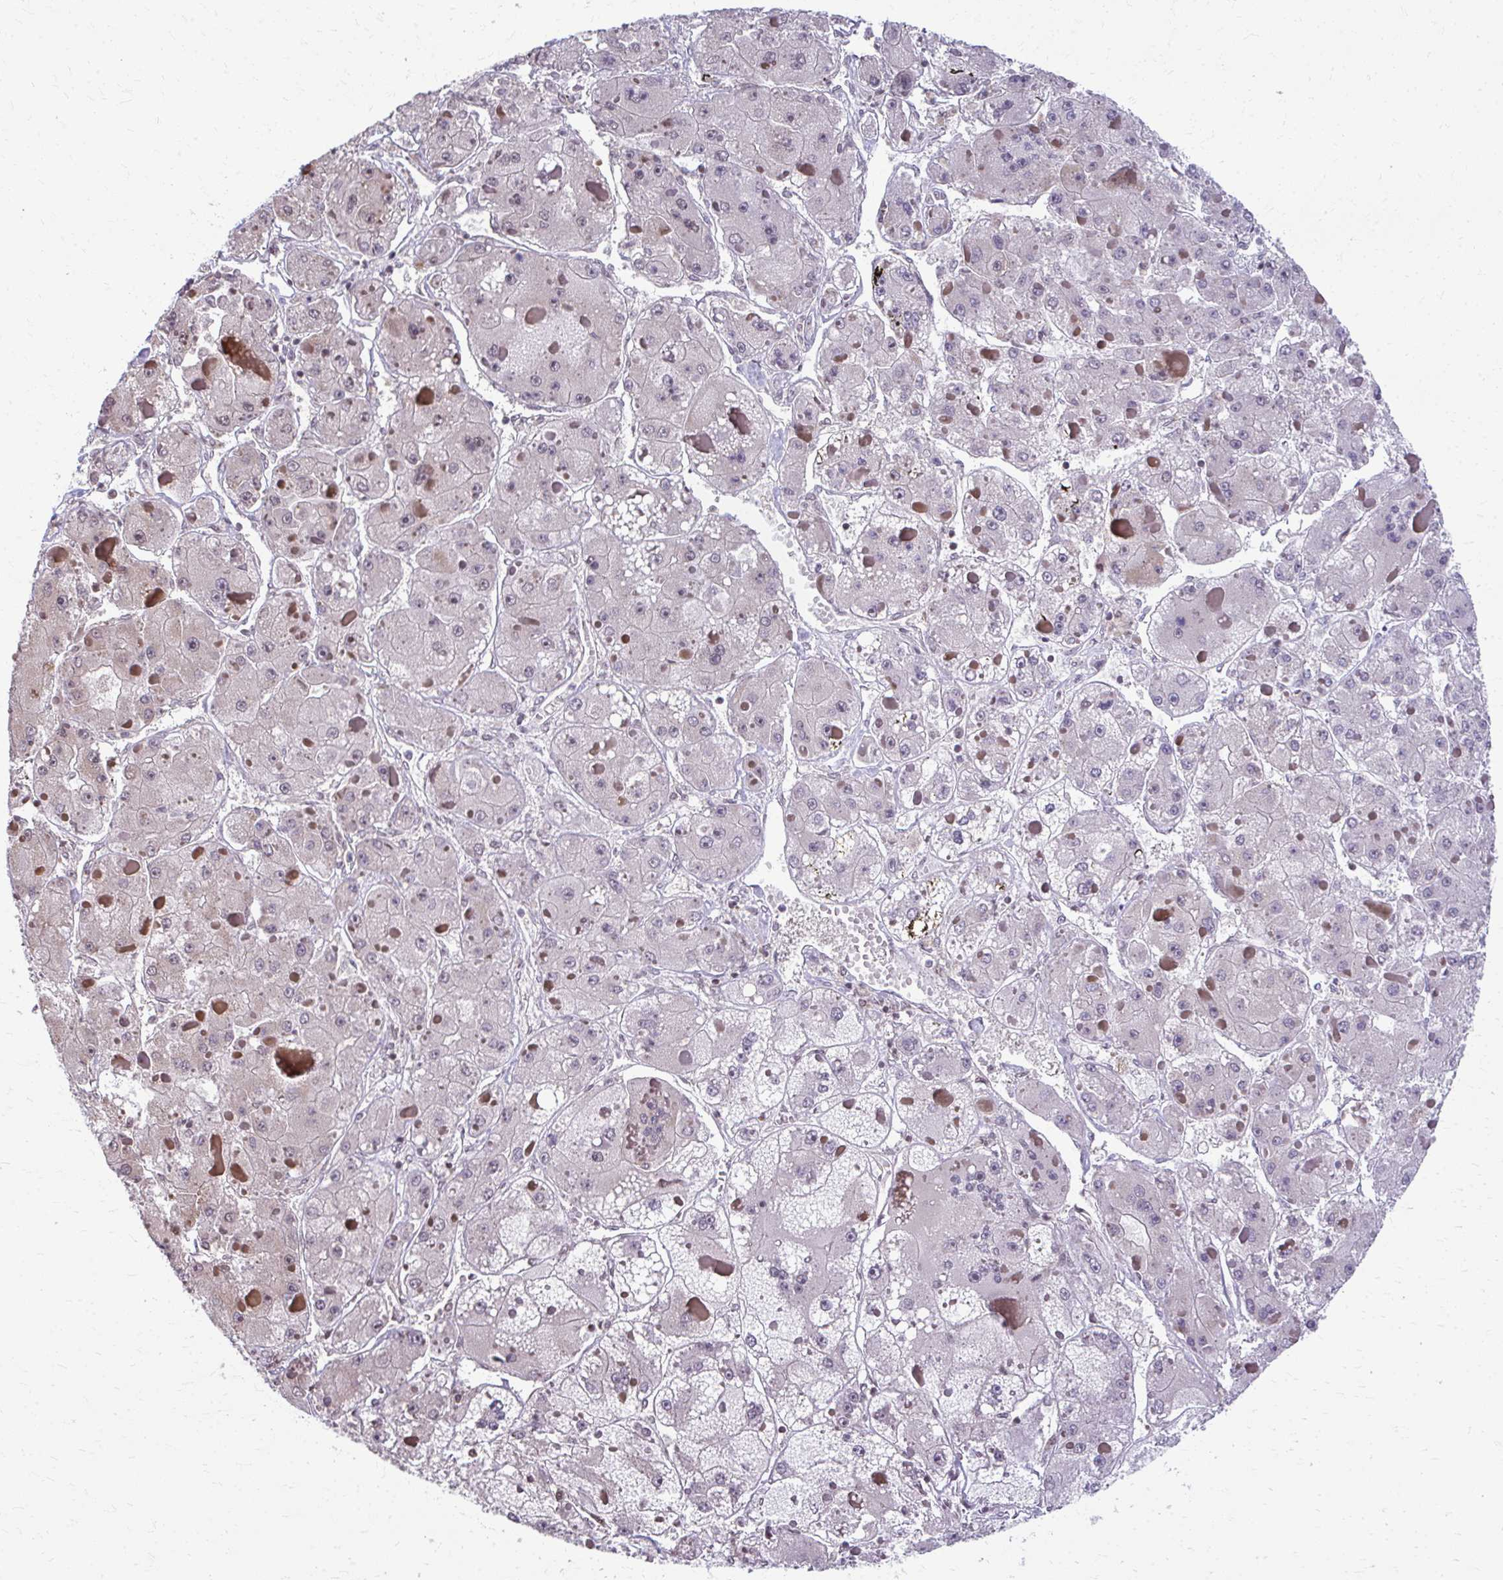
{"staining": {"intensity": "negative", "quantity": "none", "location": "none"}, "tissue": "liver cancer", "cell_type": "Tumor cells", "image_type": "cancer", "snomed": [{"axis": "morphology", "description": "Carcinoma, Hepatocellular, NOS"}, {"axis": "topography", "description": "Liver"}], "caption": "A micrograph of liver cancer stained for a protein exhibits no brown staining in tumor cells. Brightfield microscopy of immunohistochemistry (IHC) stained with DAB (brown) and hematoxylin (blue), captured at high magnification.", "gene": "MAF1", "patient": {"sex": "female", "age": 73}}